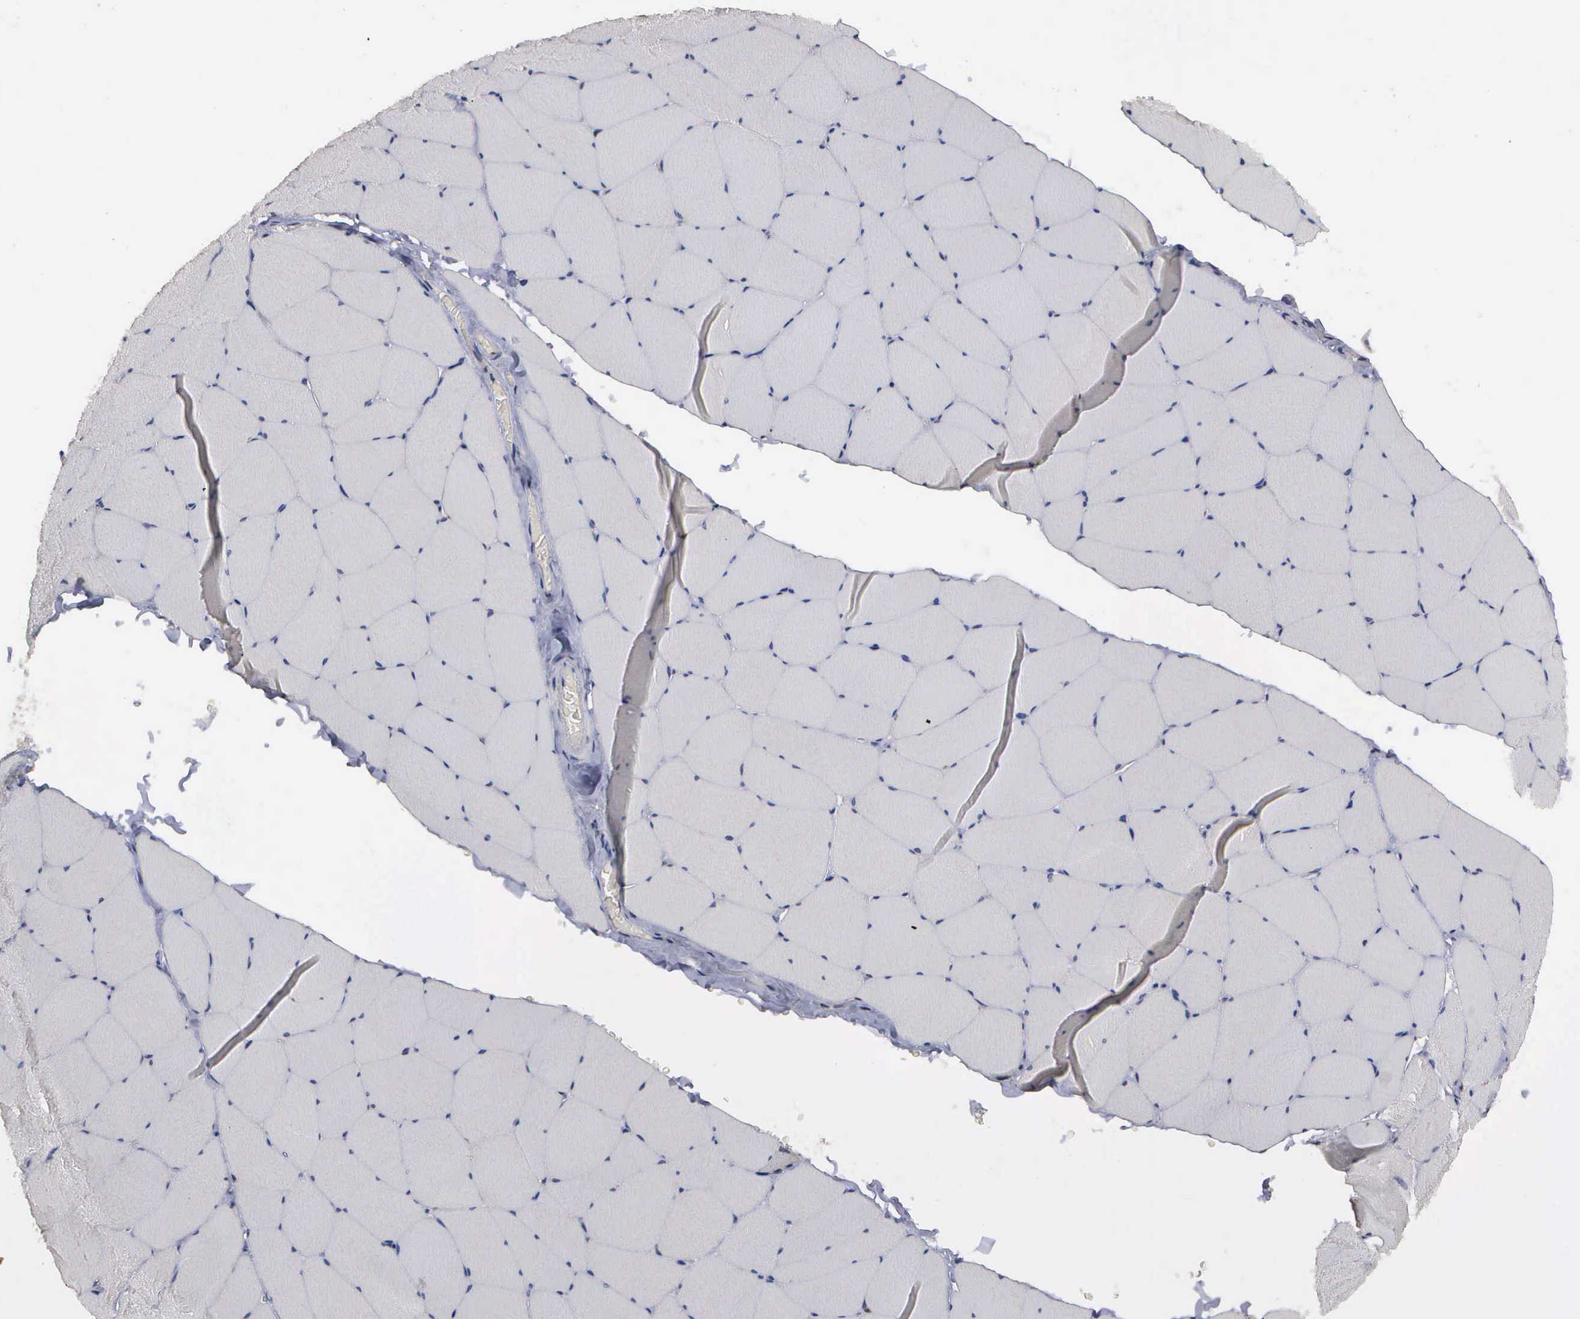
{"staining": {"intensity": "negative", "quantity": "none", "location": "none"}, "tissue": "skeletal muscle", "cell_type": "Myocytes", "image_type": "normal", "snomed": [{"axis": "morphology", "description": "Normal tissue, NOS"}, {"axis": "topography", "description": "Skeletal muscle"}, {"axis": "topography", "description": "Salivary gland"}], "caption": "Immunohistochemistry of normal skeletal muscle exhibits no expression in myocytes. Brightfield microscopy of immunohistochemistry stained with DAB (brown) and hematoxylin (blue), captured at high magnification.", "gene": "ZBTB33", "patient": {"sex": "male", "age": 62}}